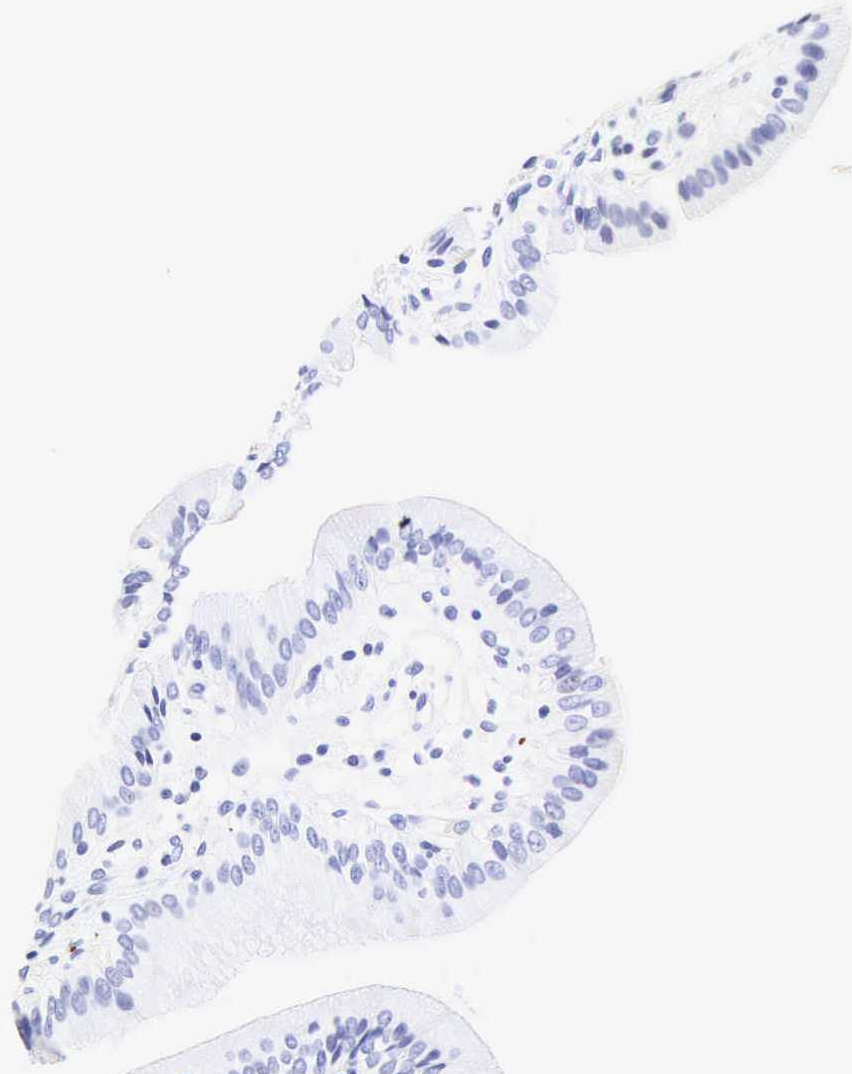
{"staining": {"intensity": "negative", "quantity": "none", "location": "none"}, "tissue": "gallbladder", "cell_type": "Glandular cells", "image_type": "normal", "snomed": [{"axis": "morphology", "description": "Normal tissue, NOS"}, {"axis": "topography", "description": "Gallbladder"}], "caption": "High magnification brightfield microscopy of benign gallbladder stained with DAB (3,3'-diaminobenzidine) (brown) and counterstained with hematoxylin (blue): glandular cells show no significant expression. Brightfield microscopy of immunohistochemistry stained with DAB (3,3'-diaminobenzidine) (brown) and hematoxylin (blue), captured at high magnification.", "gene": "CALD1", "patient": {"sex": "male", "age": 28}}